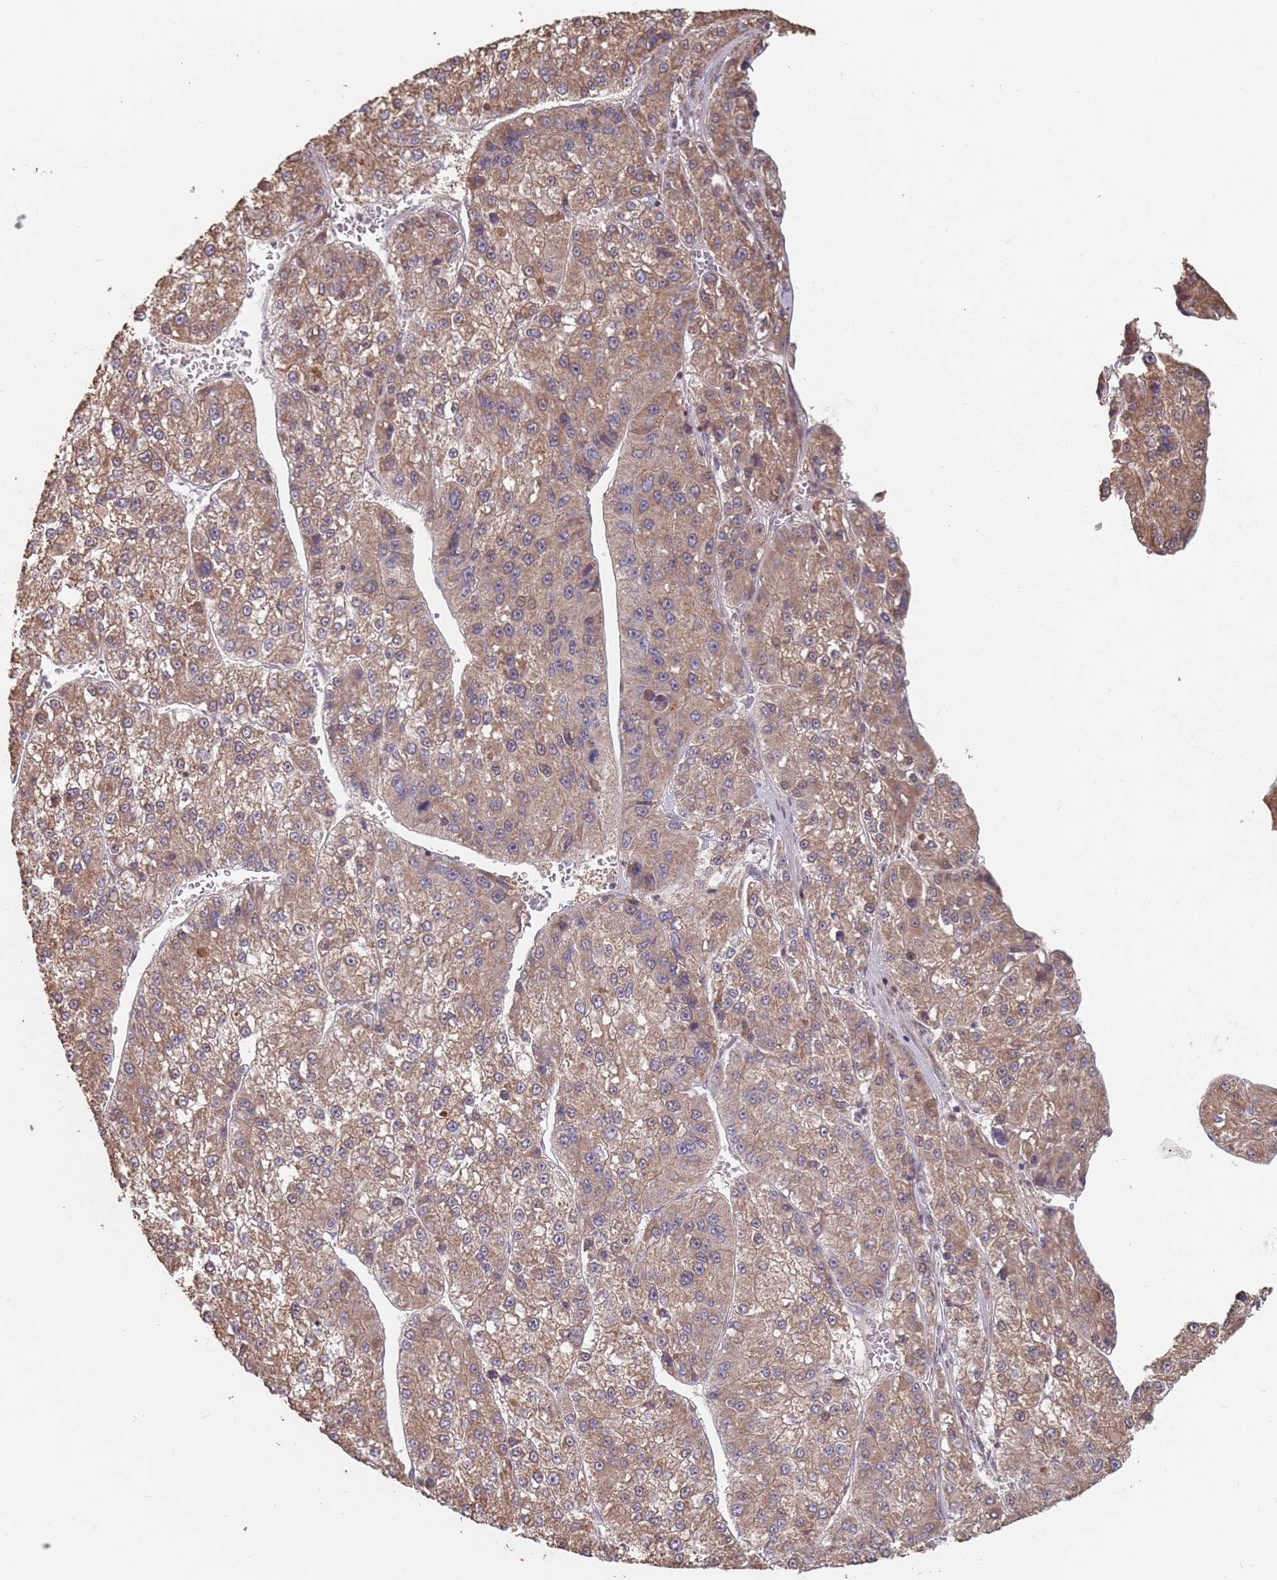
{"staining": {"intensity": "moderate", "quantity": ">75%", "location": "cytoplasmic/membranous"}, "tissue": "liver cancer", "cell_type": "Tumor cells", "image_type": "cancer", "snomed": [{"axis": "morphology", "description": "Carcinoma, Hepatocellular, NOS"}, {"axis": "topography", "description": "Liver"}], "caption": "The image exhibits staining of liver cancer (hepatocellular carcinoma), revealing moderate cytoplasmic/membranous protein staining (brown color) within tumor cells.", "gene": "VPS52", "patient": {"sex": "female", "age": 73}}